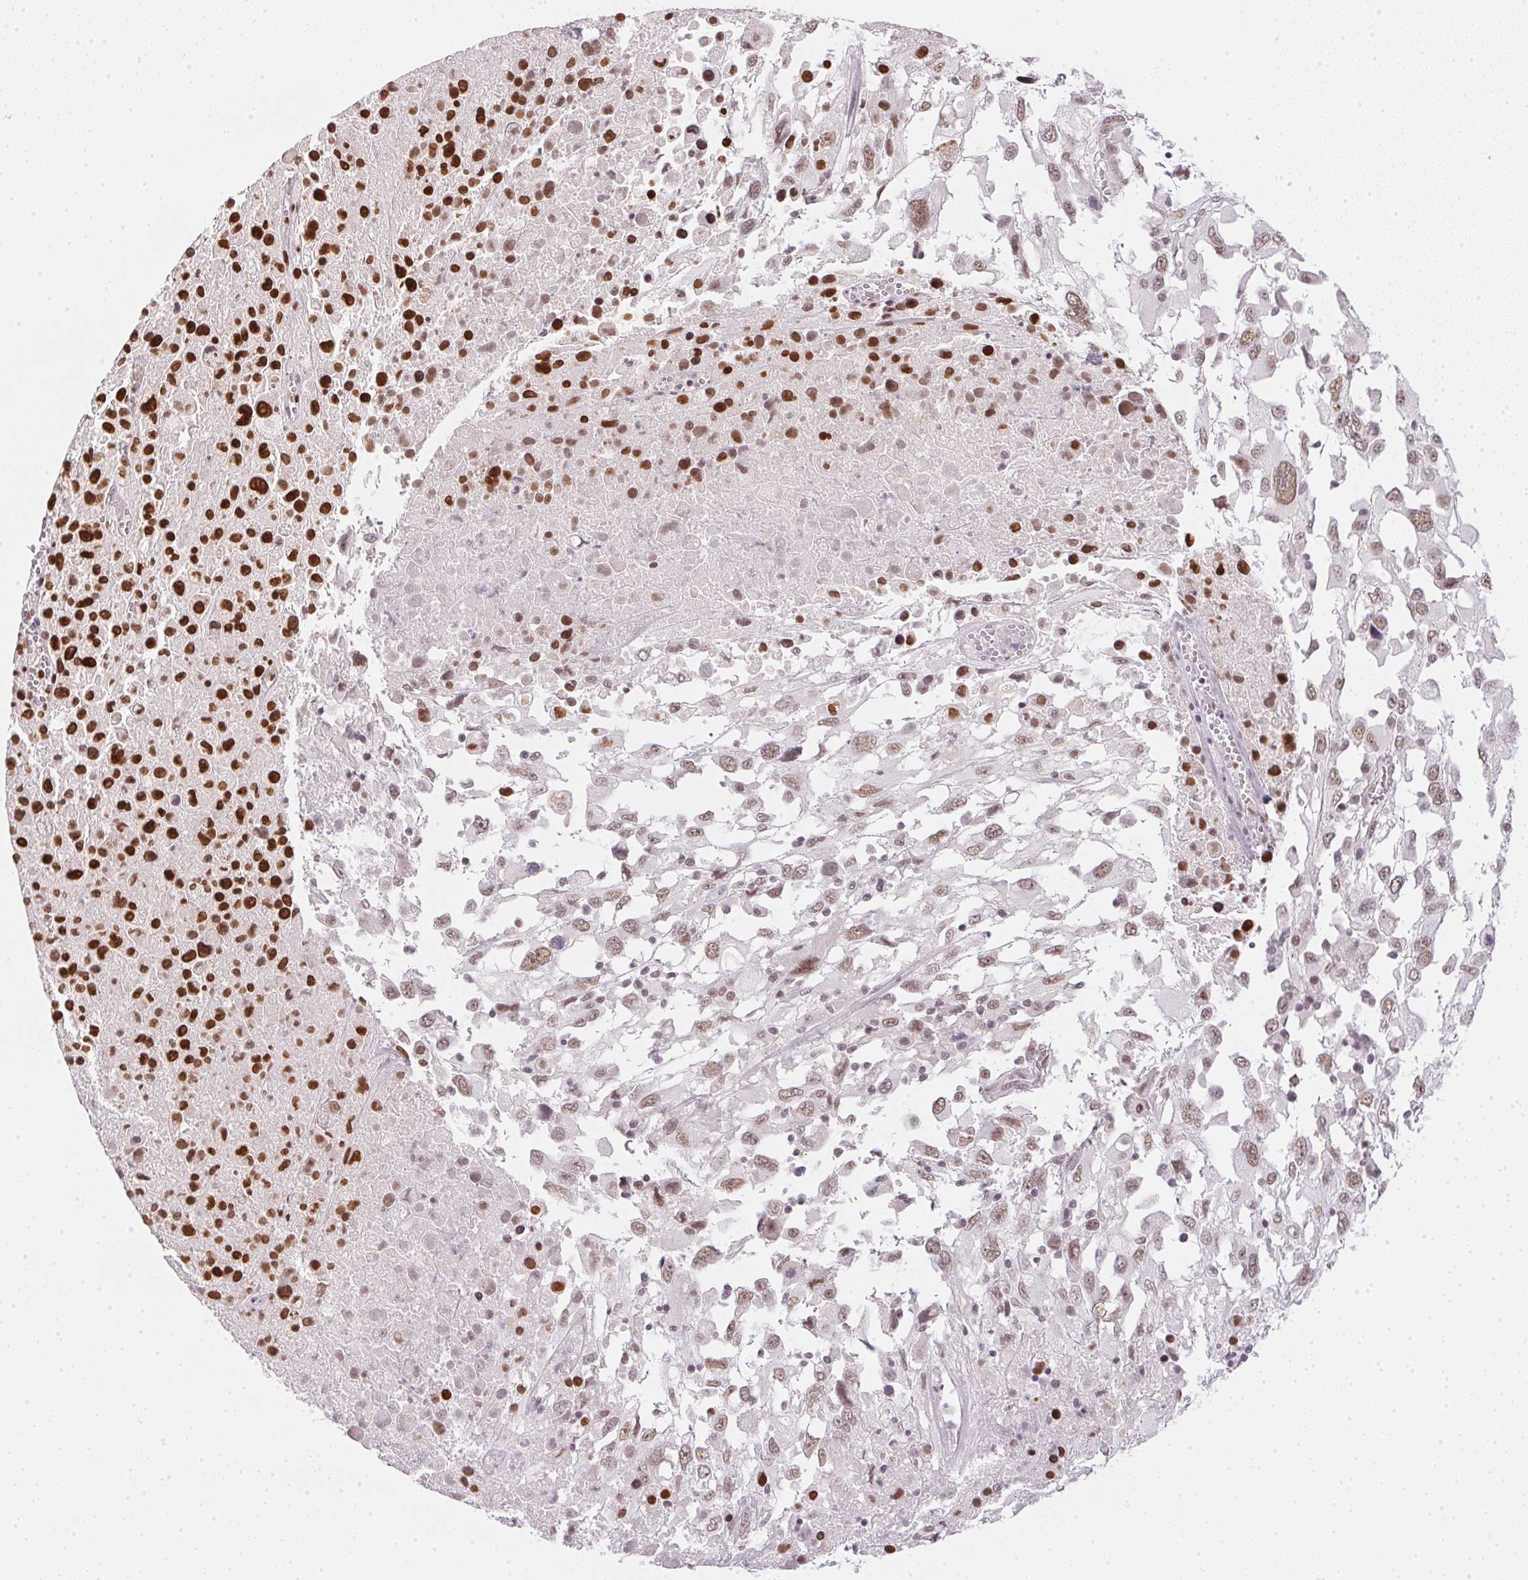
{"staining": {"intensity": "moderate", "quantity": ">75%", "location": "nuclear"}, "tissue": "melanoma", "cell_type": "Tumor cells", "image_type": "cancer", "snomed": [{"axis": "morphology", "description": "Malignant melanoma, Metastatic site"}, {"axis": "topography", "description": "Soft tissue"}], "caption": "Malignant melanoma (metastatic site) stained for a protein (brown) displays moderate nuclear positive positivity in about >75% of tumor cells.", "gene": "SRSF7", "patient": {"sex": "male", "age": 50}}